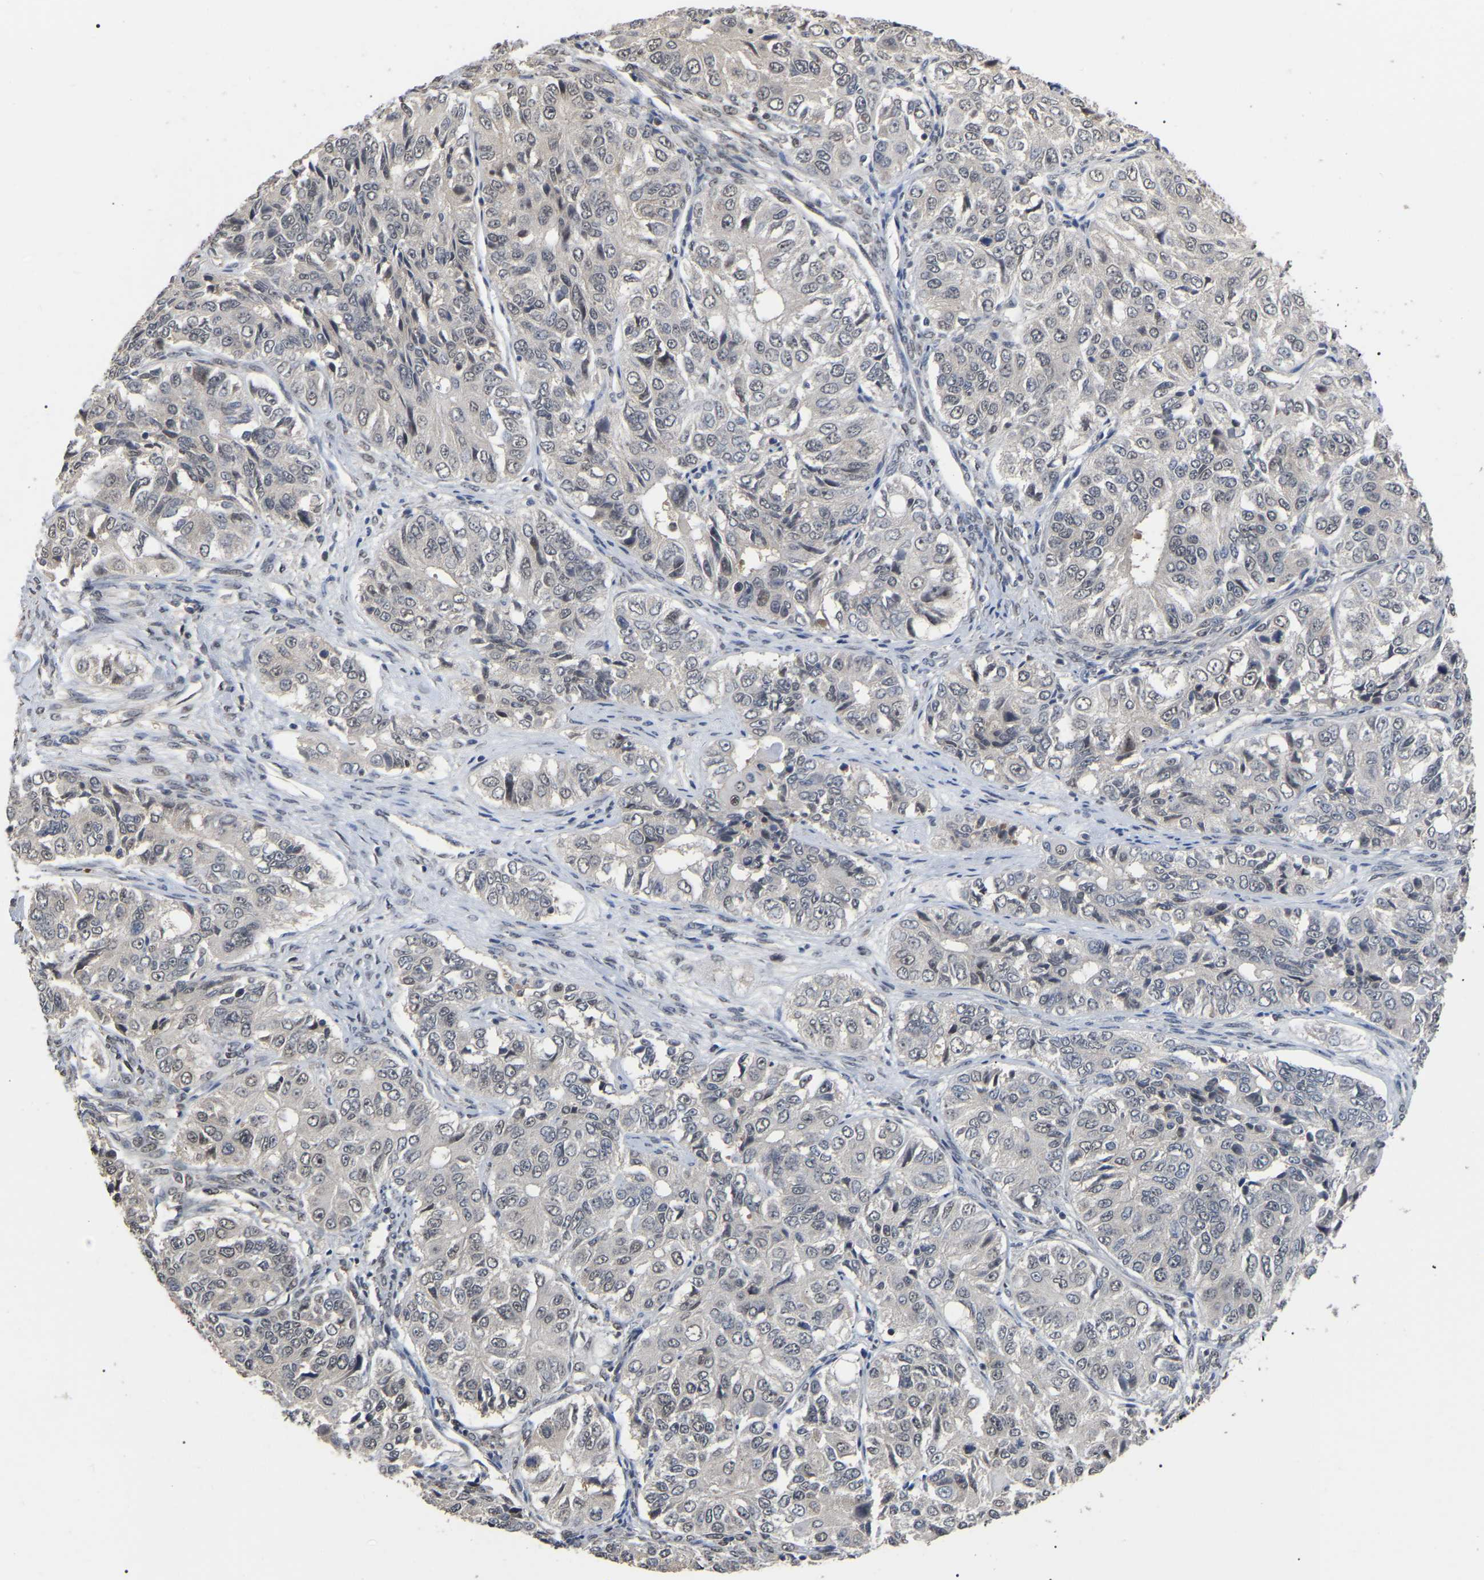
{"staining": {"intensity": "negative", "quantity": "none", "location": "none"}, "tissue": "ovarian cancer", "cell_type": "Tumor cells", "image_type": "cancer", "snomed": [{"axis": "morphology", "description": "Carcinoma, endometroid"}, {"axis": "topography", "description": "Ovary"}], "caption": "A micrograph of ovarian endometroid carcinoma stained for a protein demonstrates no brown staining in tumor cells.", "gene": "JAZF1", "patient": {"sex": "female", "age": 51}}